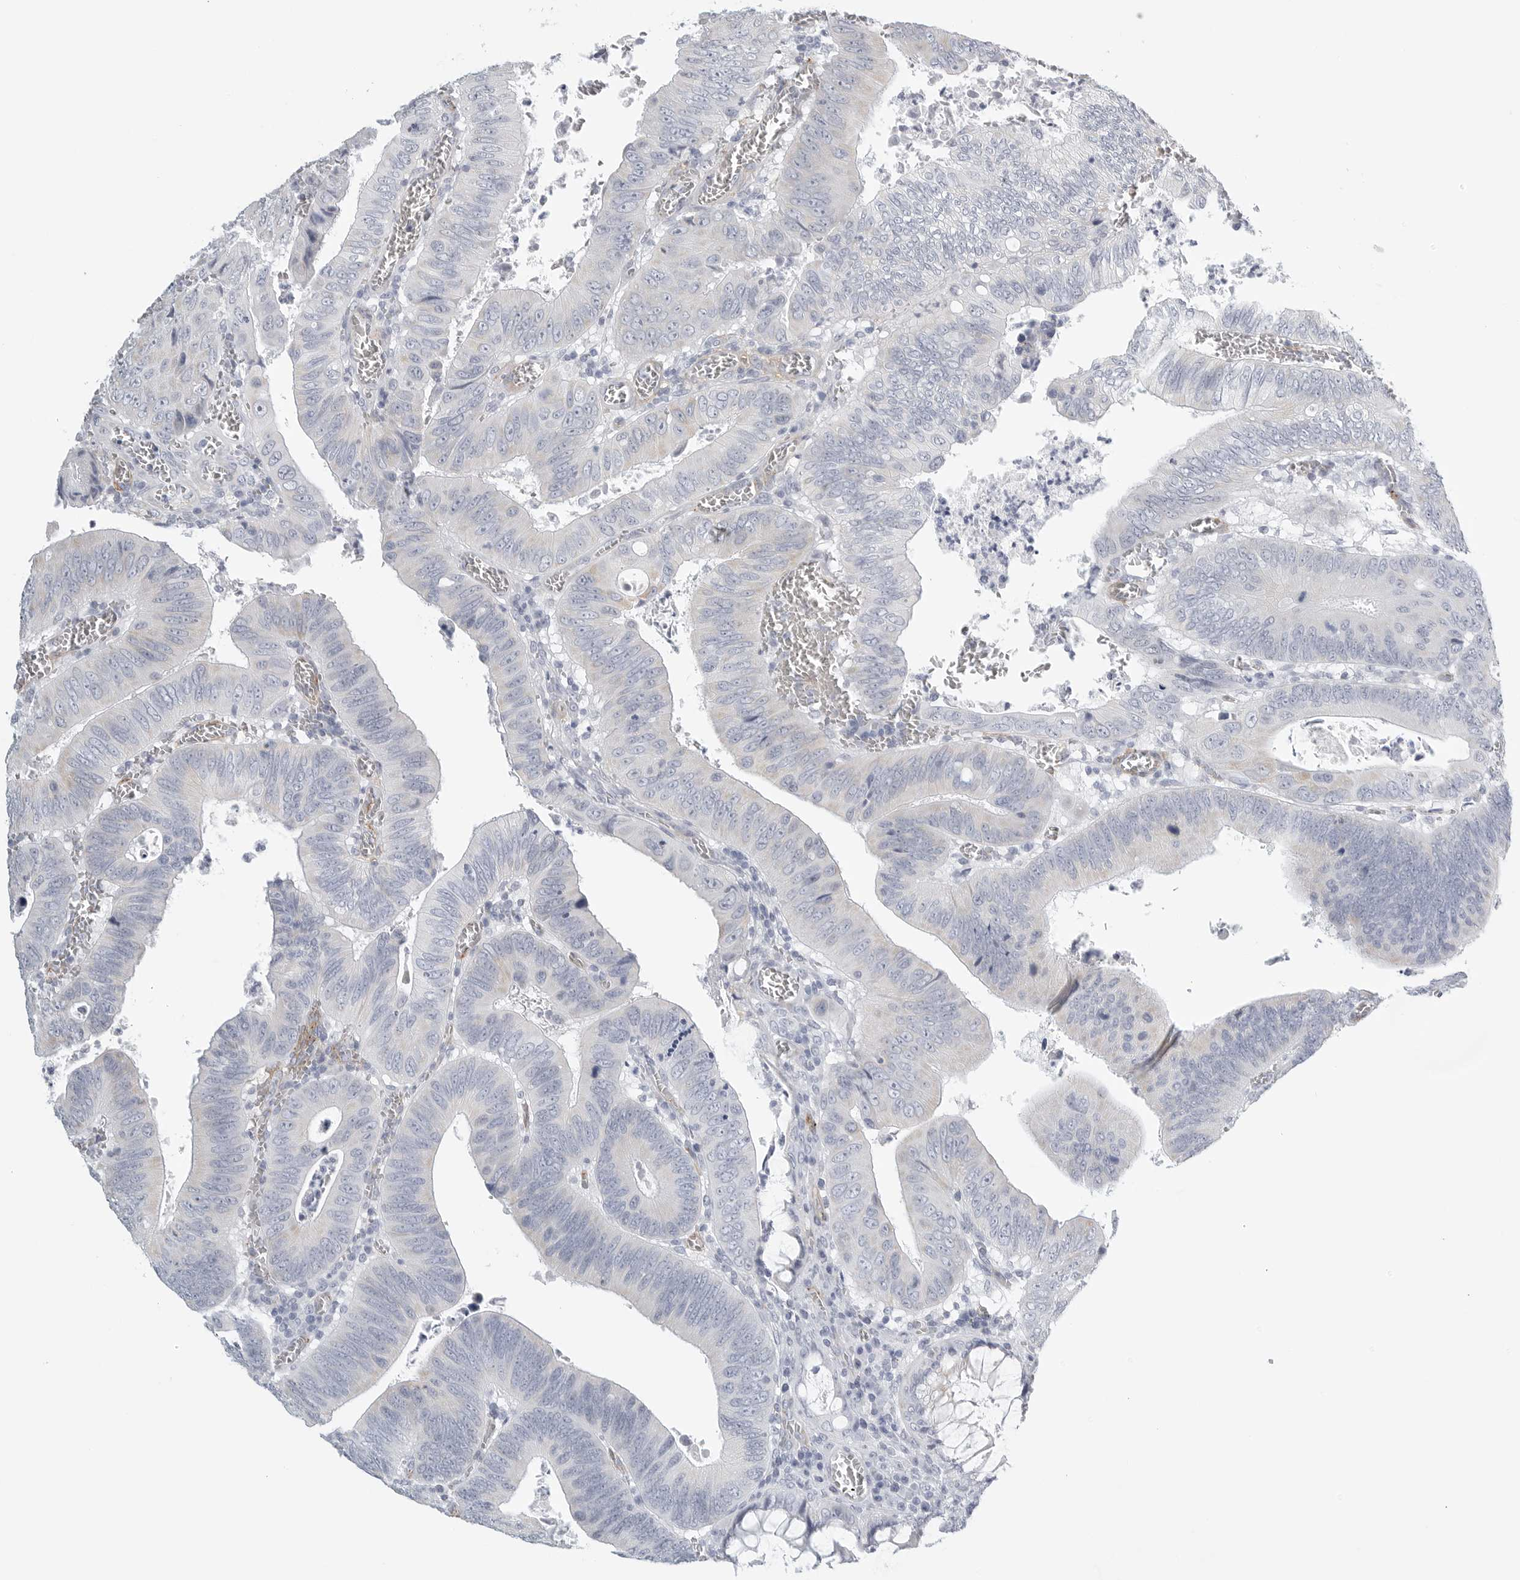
{"staining": {"intensity": "negative", "quantity": "none", "location": "none"}, "tissue": "colorectal cancer", "cell_type": "Tumor cells", "image_type": "cancer", "snomed": [{"axis": "morphology", "description": "Inflammation, NOS"}, {"axis": "morphology", "description": "Adenocarcinoma, NOS"}, {"axis": "topography", "description": "Colon"}], "caption": "IHC image of neoplastic tissue: human adenocarcinoma (colorectal) stained with DAB (3,3'-diaminobenzidine) demonstrates no significant protein staining in tumor cells.", "gene": "TNR", "patient": {"sex": "male", "age": 72}}